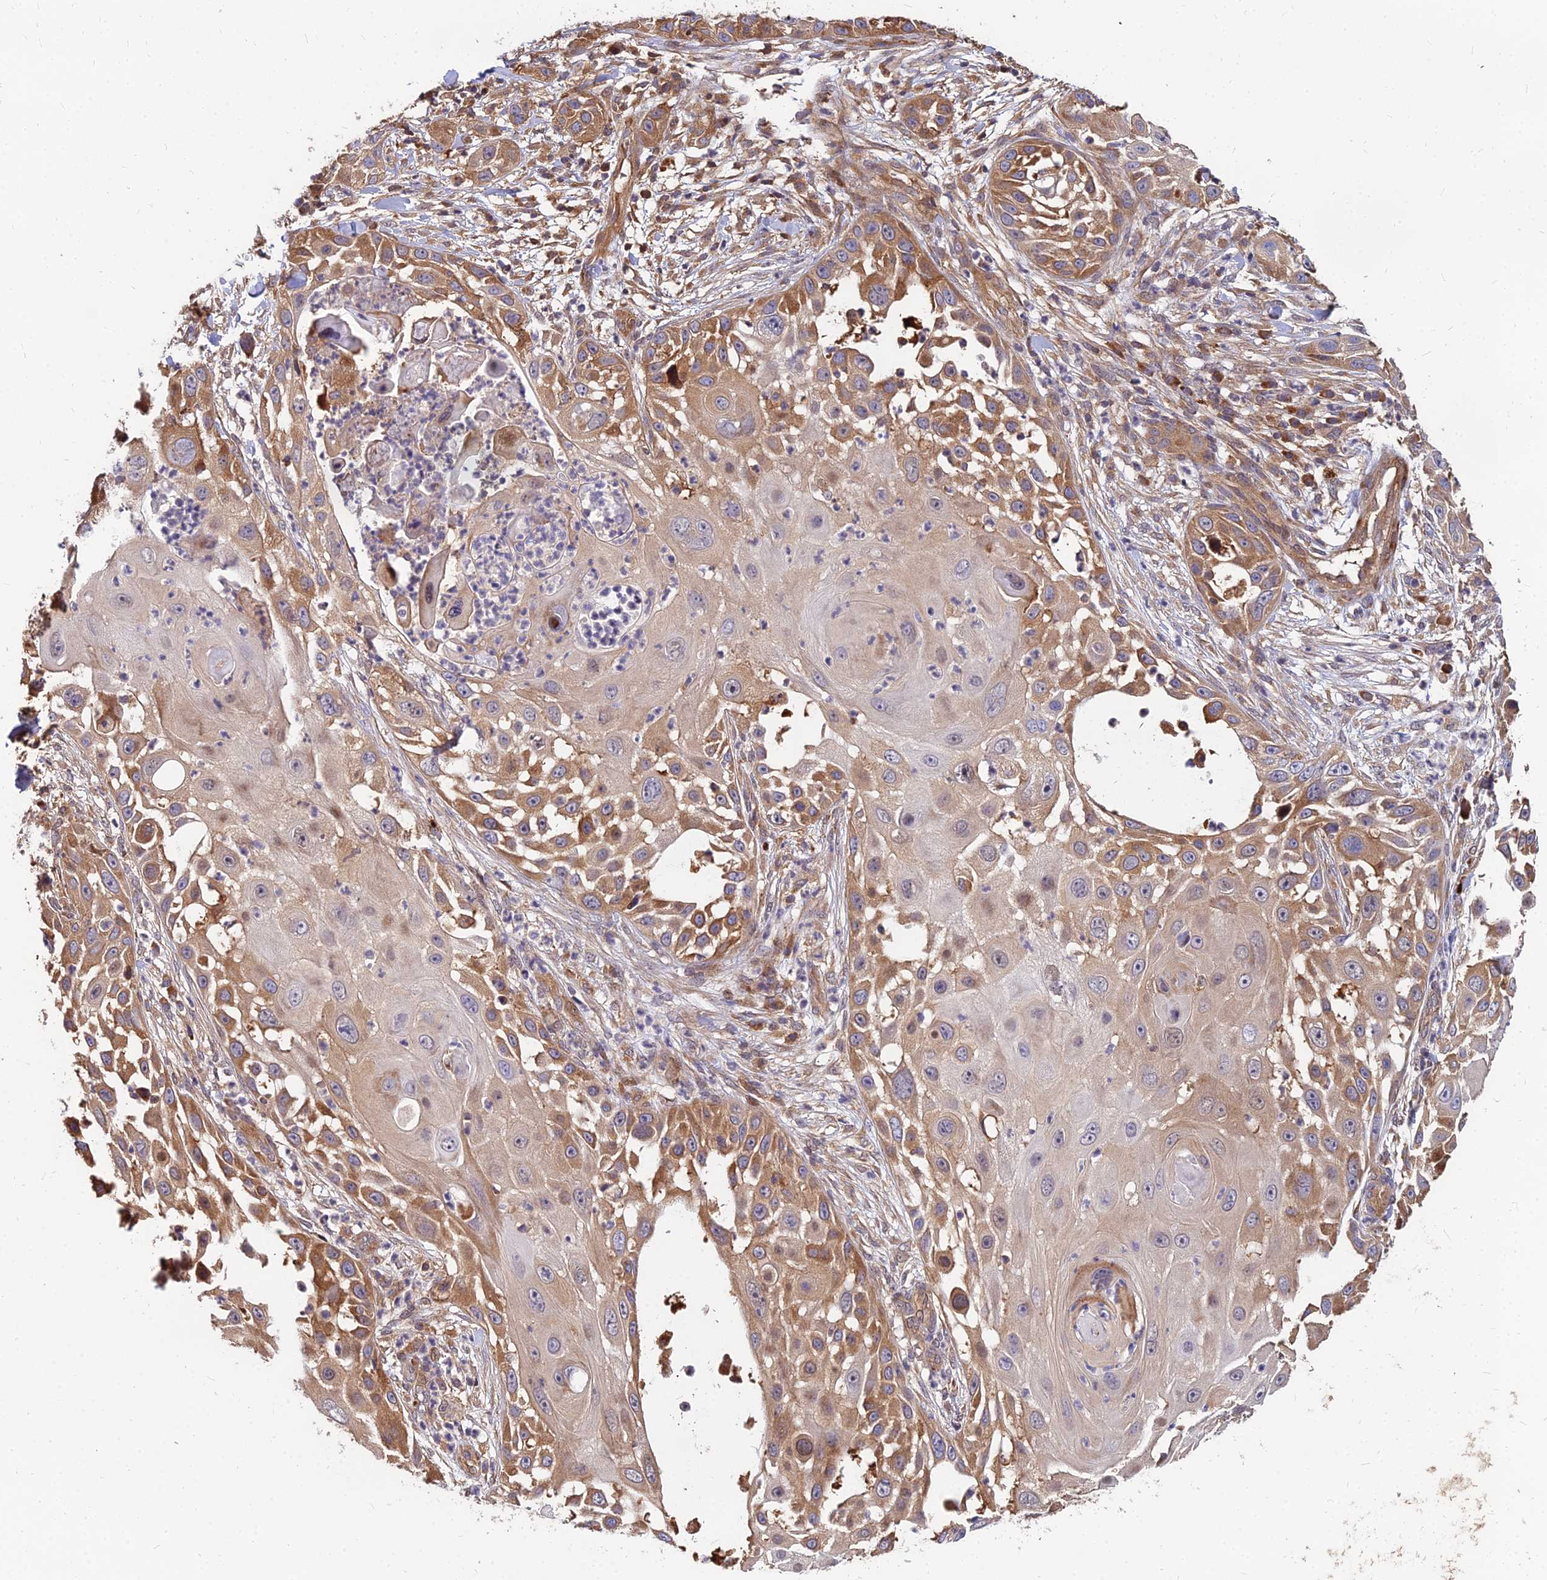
{"staining": {"intensity": "moderate", "quantity": "25%-75%", "location": "cytoplasmic/membranous"}, "tissue": "skin cancer", "cell_type": "Tumor cells", "image_type": "cancer", "snomed": [{"axis": "morphology", "description": "Squamous cell carcinoma, NOS"}, {"axis": "topography", "description": "Skin"}], "caption": "Protein expression analysis of skin cancer reveals moderate cytoplasmic/membranous staining in about 25%-75% of tumor cells.", "gene": "CCT6B", "patient": {"sex": "female", "age": 44}}